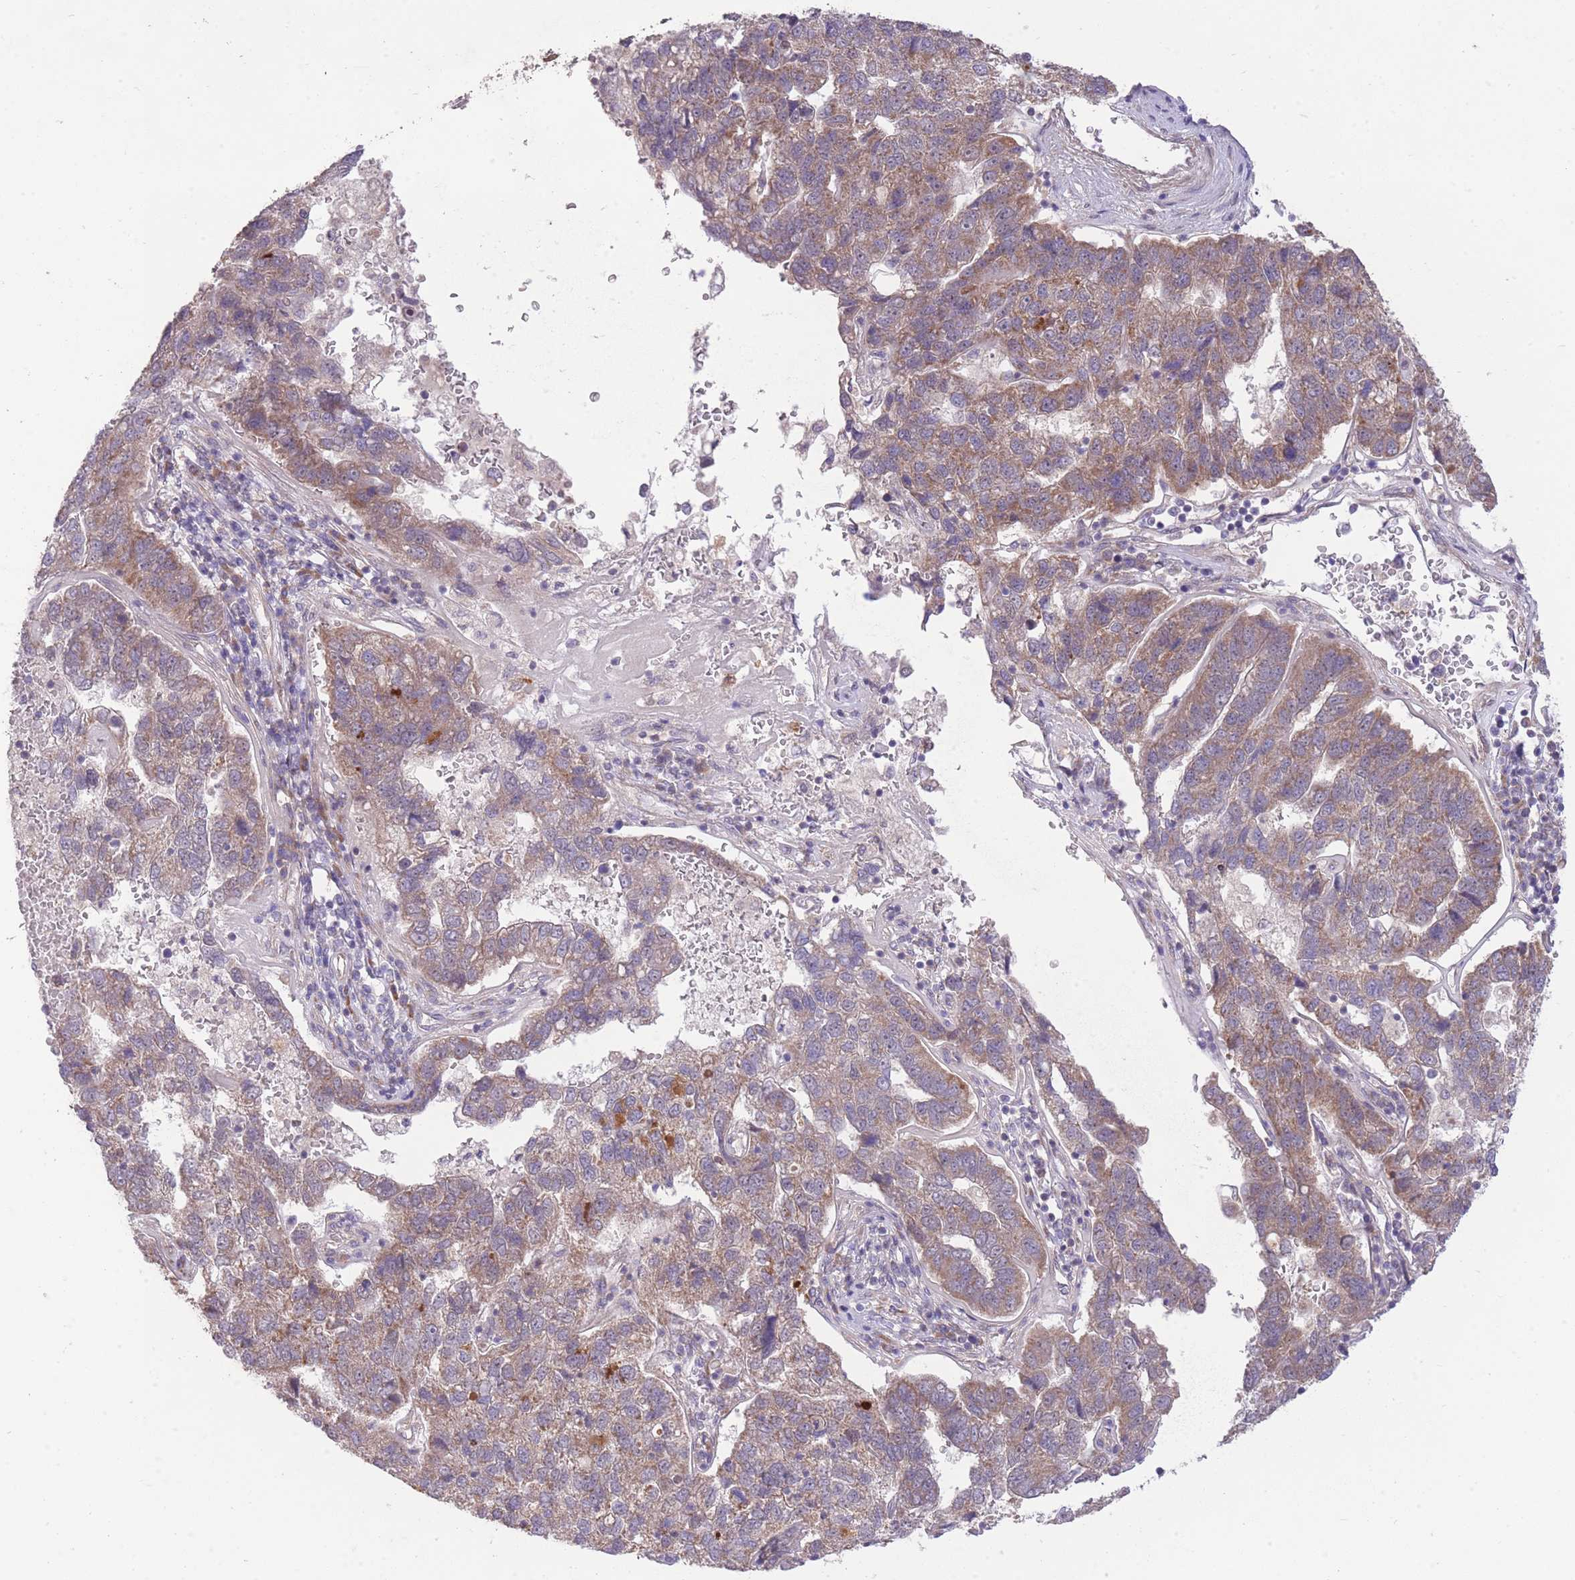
{"staining": {"intensity": "weak", "quantity": ">75%", "location": "cytoplasmic/membranous"}, "tissue": "pancreatic cancer", "cell_type": "Tumor cells", "image_type": "cancer", "snomed": [{"axis": "morphology", "description": "Adenocarcinoma, NOS"}, {"axis": "topography", "description": "Pancreas"}], "caption": "Weak cytoplasmic/membranous staining for a protein is appreciated in approximately >75% of tumor cells of pancreatic cancer using IHC.", "gene": "ELOA2", "patient": {"sex": "female", "age": 61}}